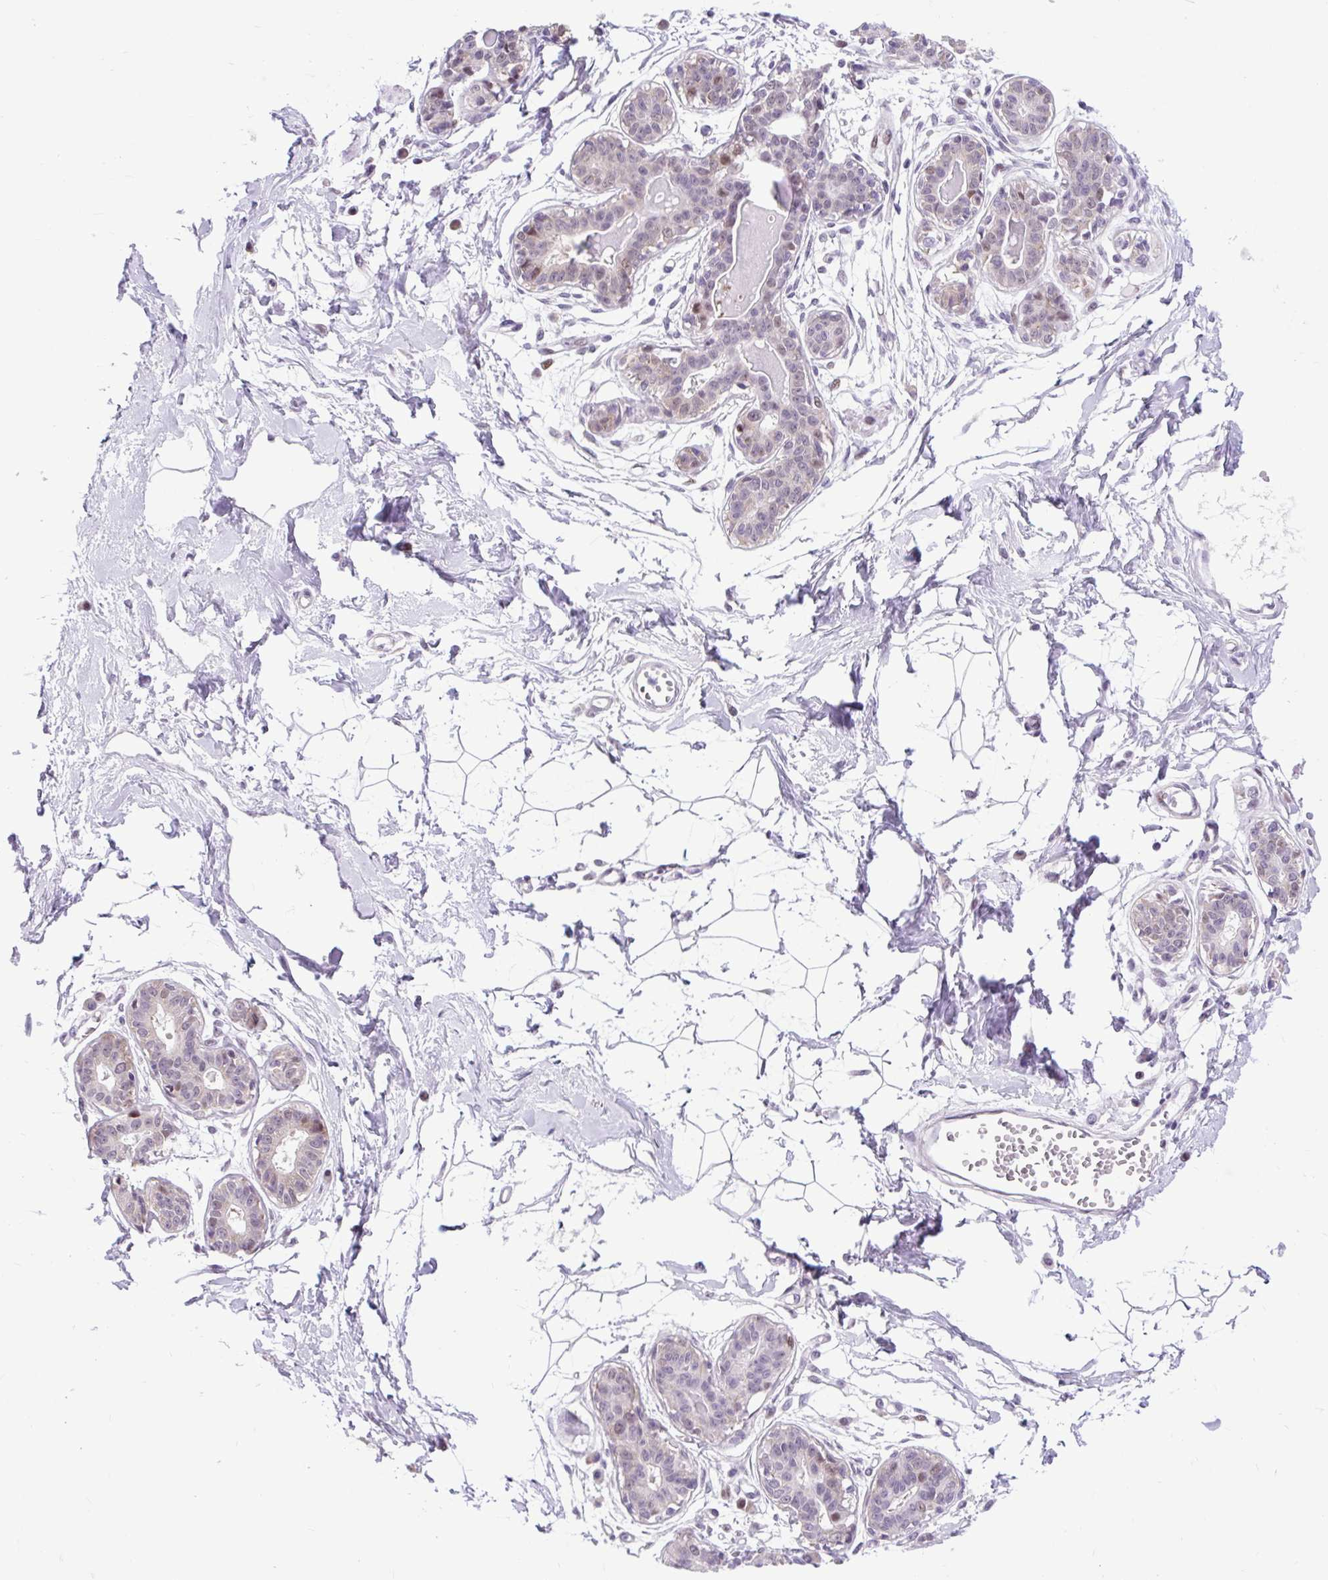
{"staining": {"intensity": "negative", "quantity": "none", "location": "none"}, "tissue": "breast", "cell_type": "Adipocytes", "image_type": "normal", "snomed": [{"axis": "morphology", "description": "Normal tissue, NOS"}, {"axis": "topography", "description": "Breast"}], "caption": "This is a photomicrograph of immunohistochemistry (IHC) staining of normal breast, which shows no staining in adipocytes. (DAB (3,3'-diaminobenzidine) IHC, high magnification).", "gene": "CLK2", "patient": {"sex": "female", "age": 45}}